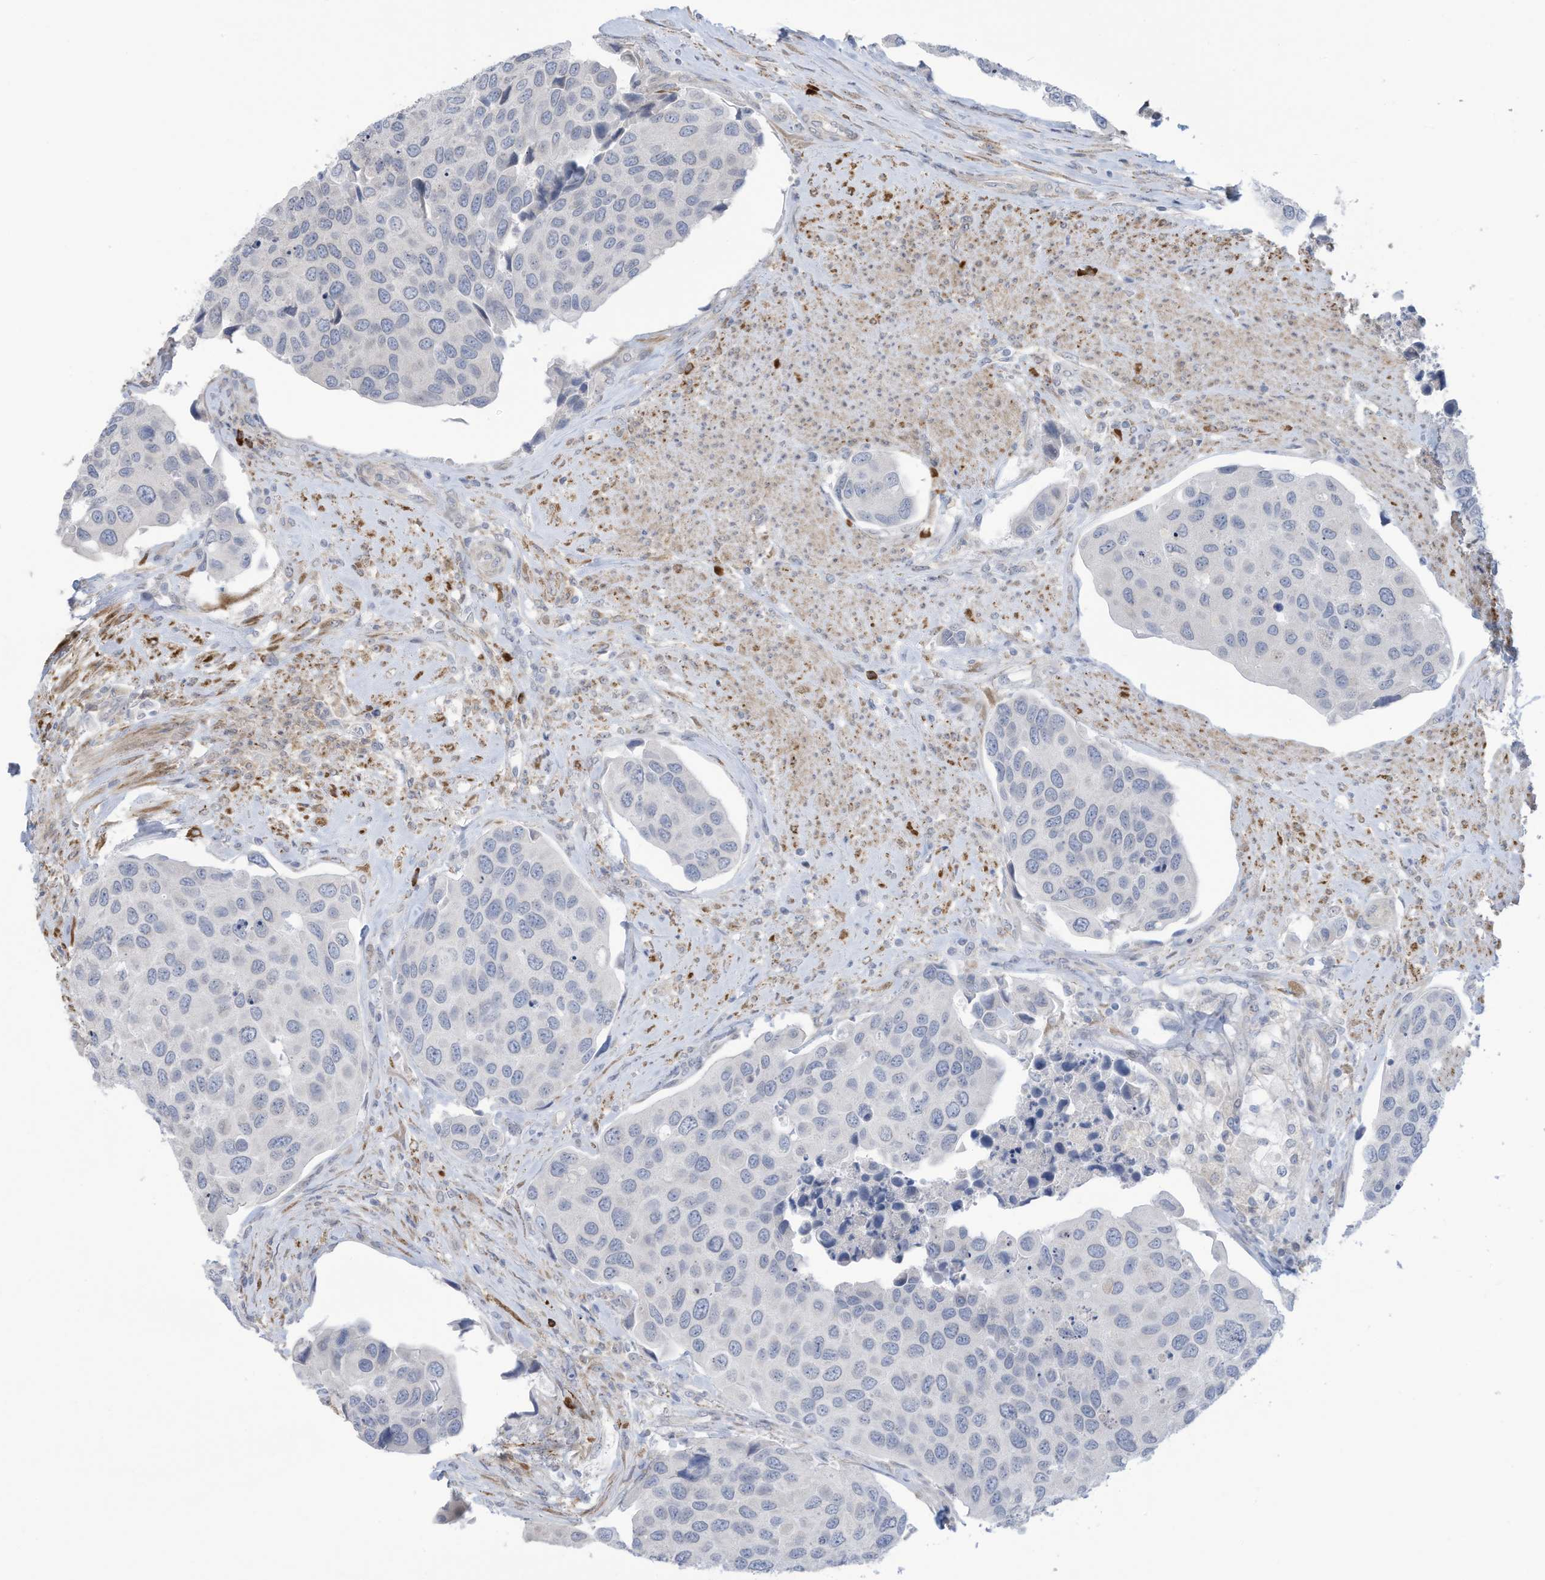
{"staining": {"intensity": "negative", "quantity": "none", "location": "none"}, "tissue": "urothelial cancer", "cell_type": "Tumor cells", "image_type": "cancer", "snomed": [{"axis": "morphology", "description": "Urothelial carcinoma, High grade"}, {"axis": "topography", "description": "Urinary bladder"}], "caption": "Urothelial carcinoma (high-grade) was stained to show a protein in brown. There is no significant expression in tumor cells.", "gene": "ZNF292", "patient": {"sex": "male", "age": 74}}